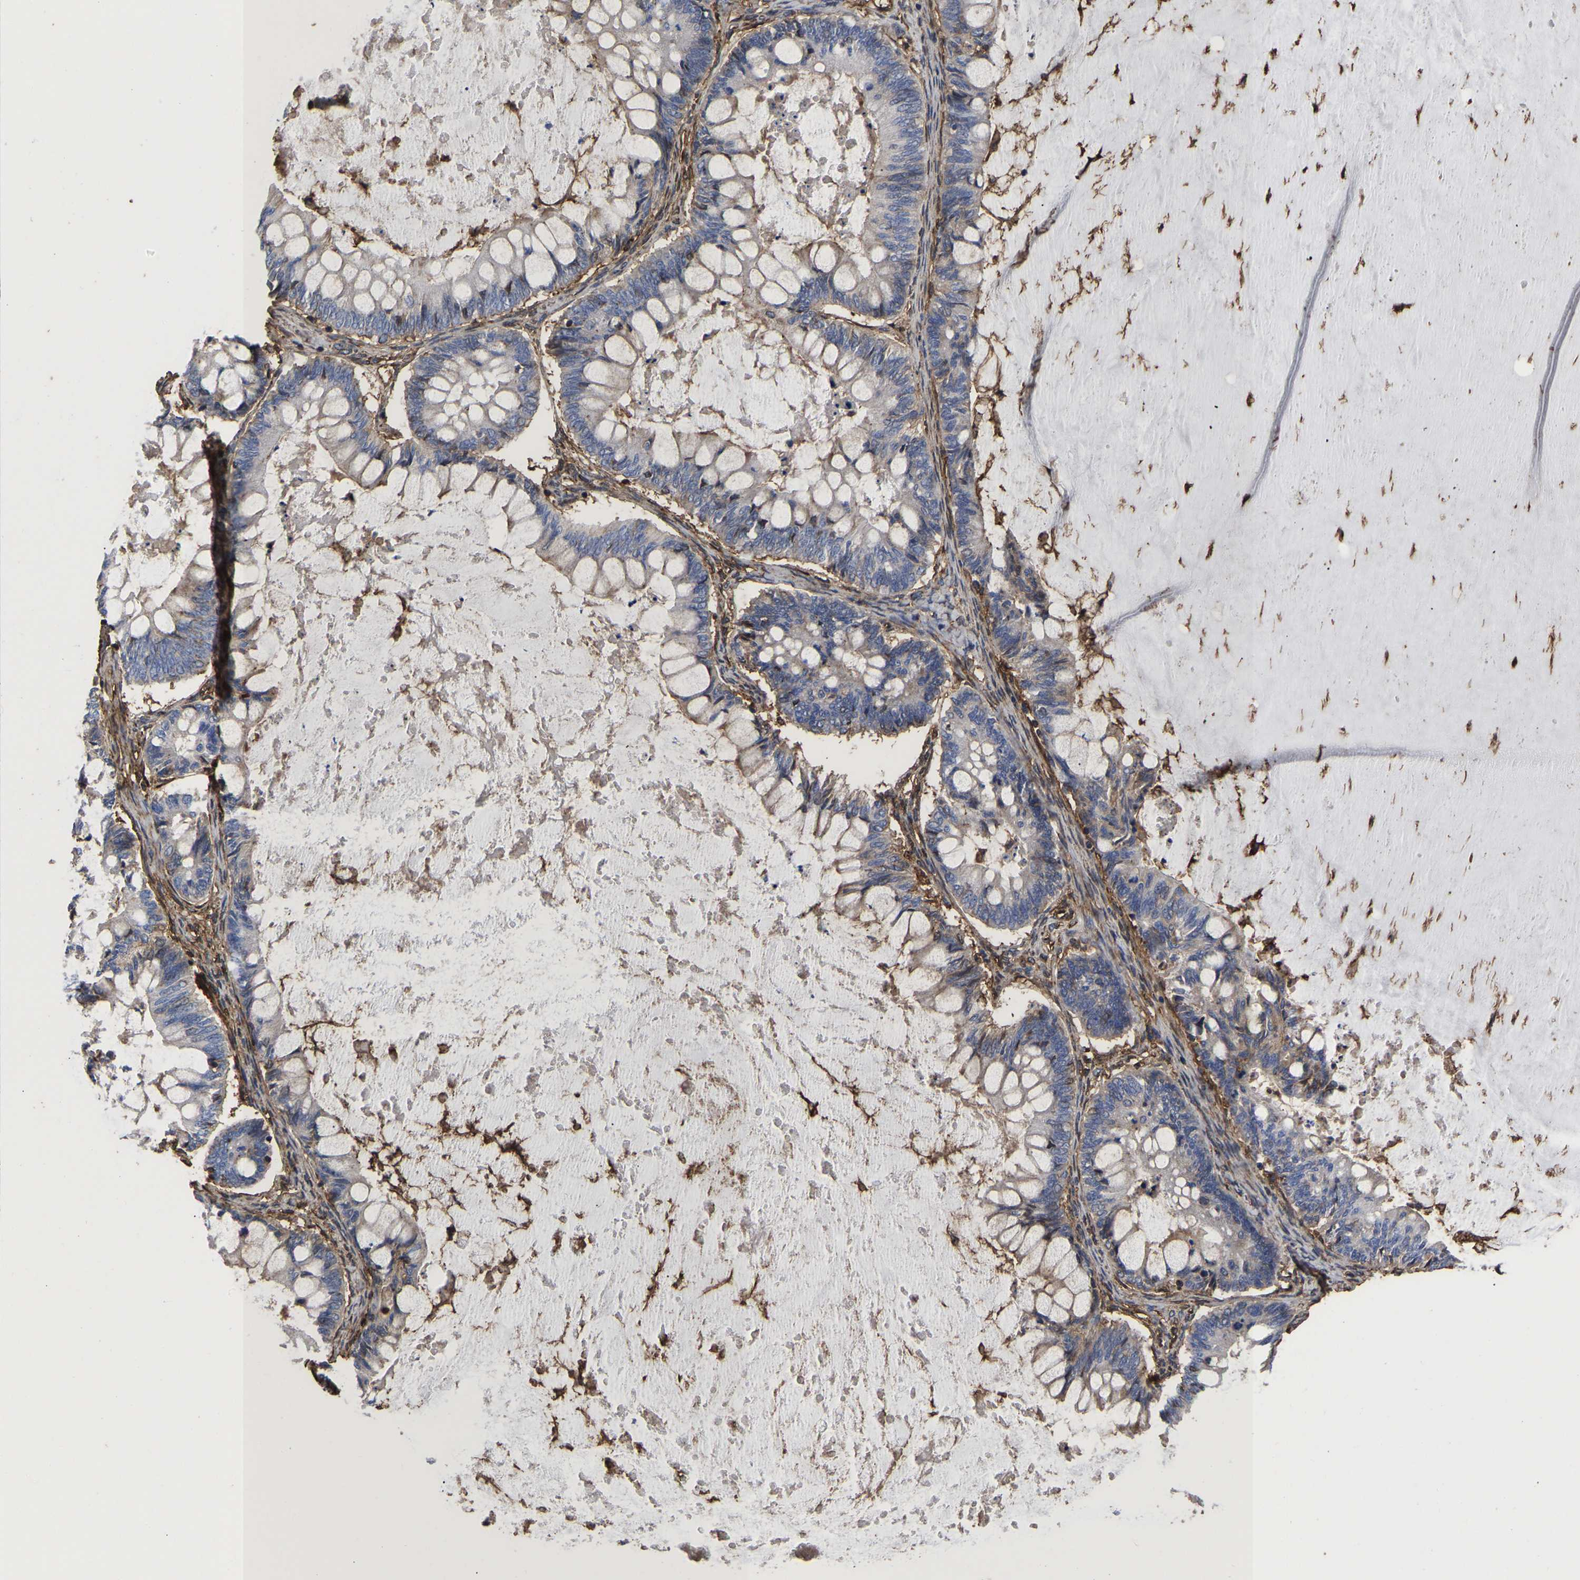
{"staining": {"intensity": "weak", "quantity": "25%-75%", "location": "cytoplasmic/membranous"}, "tissue": "ovarian cancer", "cell_type": "Tumor cells", "image_type": "cancer", "snomed": [{"axis": "morphology", "description": "Cystadenocarcinoma, mucinous, NOS"}, {"axis": "topography", "description": "Ovary"}], "caption": "Immunohistochemical staining of human mucinous cystadenocarcinoma (ovarian) shows weak cytoplasmic/membranous protein staining in about 25%-75% of tumor cells.", "gene": "LIF", "patient": {"sex": "female", "age": 61}}